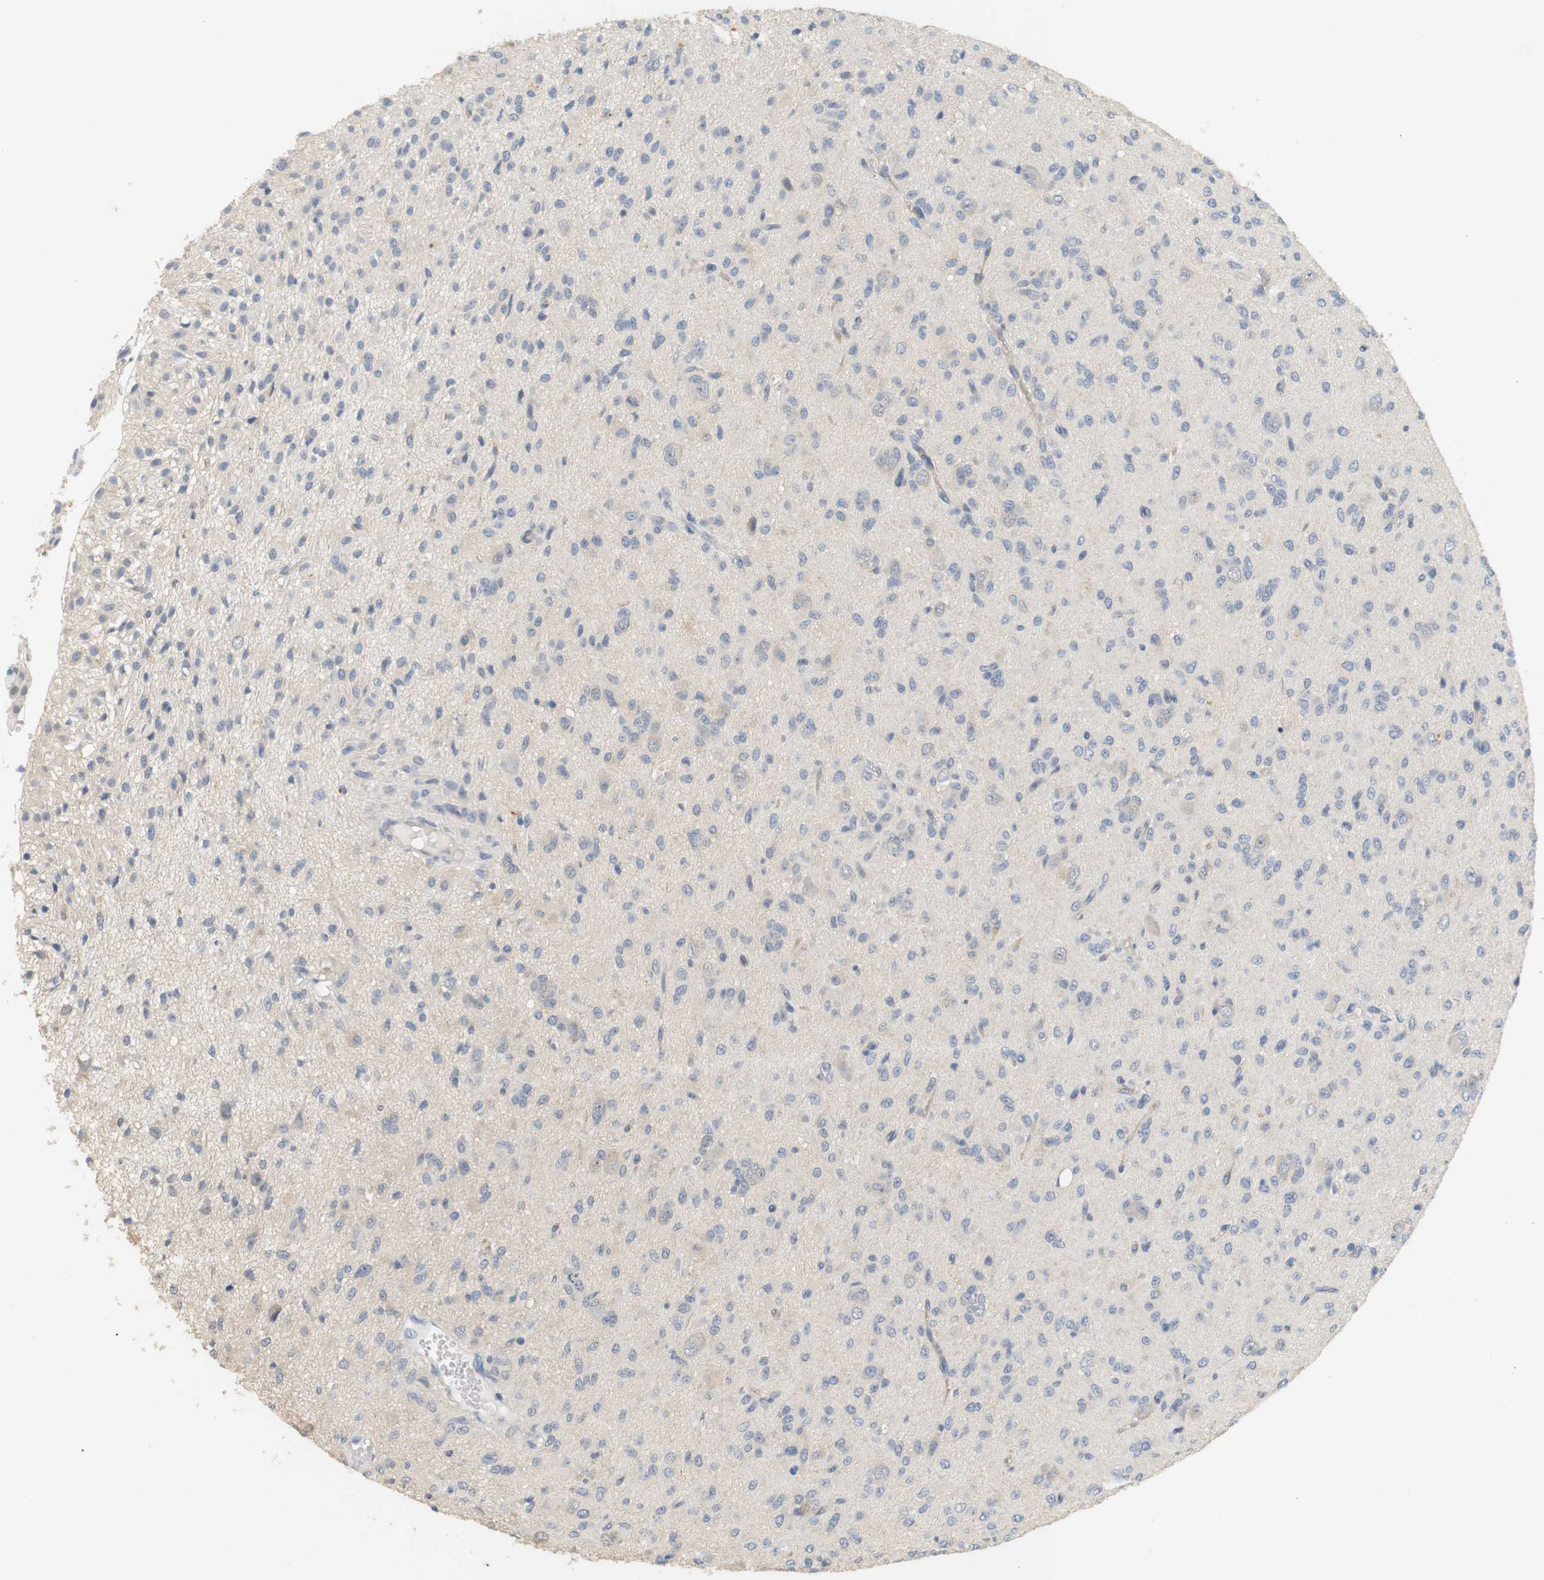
{"staining": {"intensity": "negative", "quantity": "none", "location": "none"}, "tissue": "glioma", "cell_type": "Tumor cells", "image_type": "cancer", "snomed": [{"axis": "morphology", "description": "Glioma, malignant, High grade"}, {"axis": "topography", "description": "Brain"}], "caption": "Immunohistochemical staining of human glioma reveals no significant positivity in tumor cells.", "gene": "OSR1", "patient": {"sex": "female", "age": 59}}